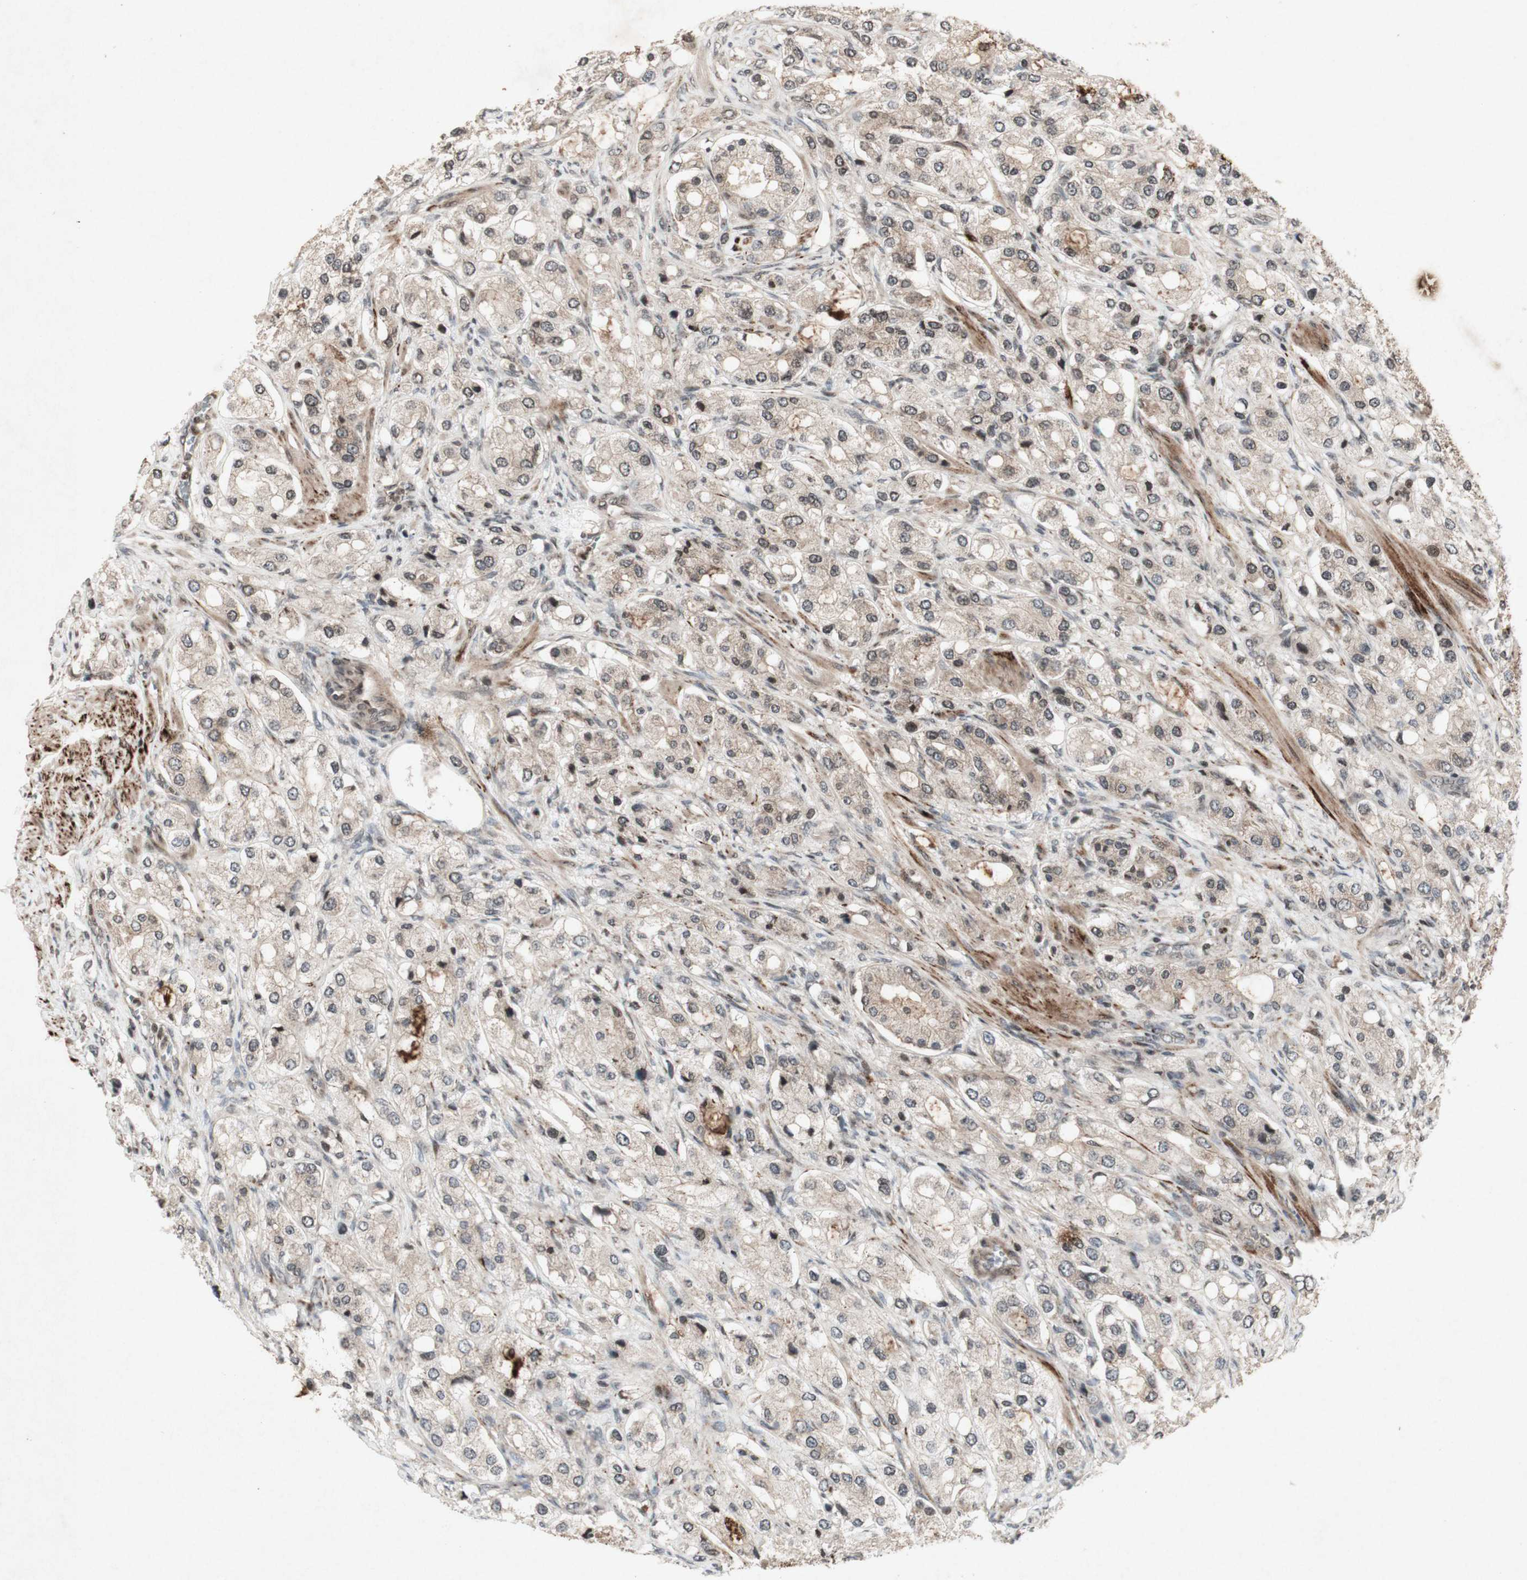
{"staining": {"intensity": "weak", "quantity": ">75%", "location": "cytoplasmic/membranous"}, "tissue": "prostate cancer", "cell_type": "Tumor cells", "image_type": "cancer", "snomed": [{"axis": "morphology", "description": "Adenocarcinoma, High grade"}, {"axis": "topography", "description": "Prostate"}], "caption": "Immunohistochemical staining of human prostate cancer shows weak cytoplasmic/membranous protein positivity in approximately >75% of tumor cells.", "gene": "PLXNA1", "patient": {"sex": "male", "age": 65}}